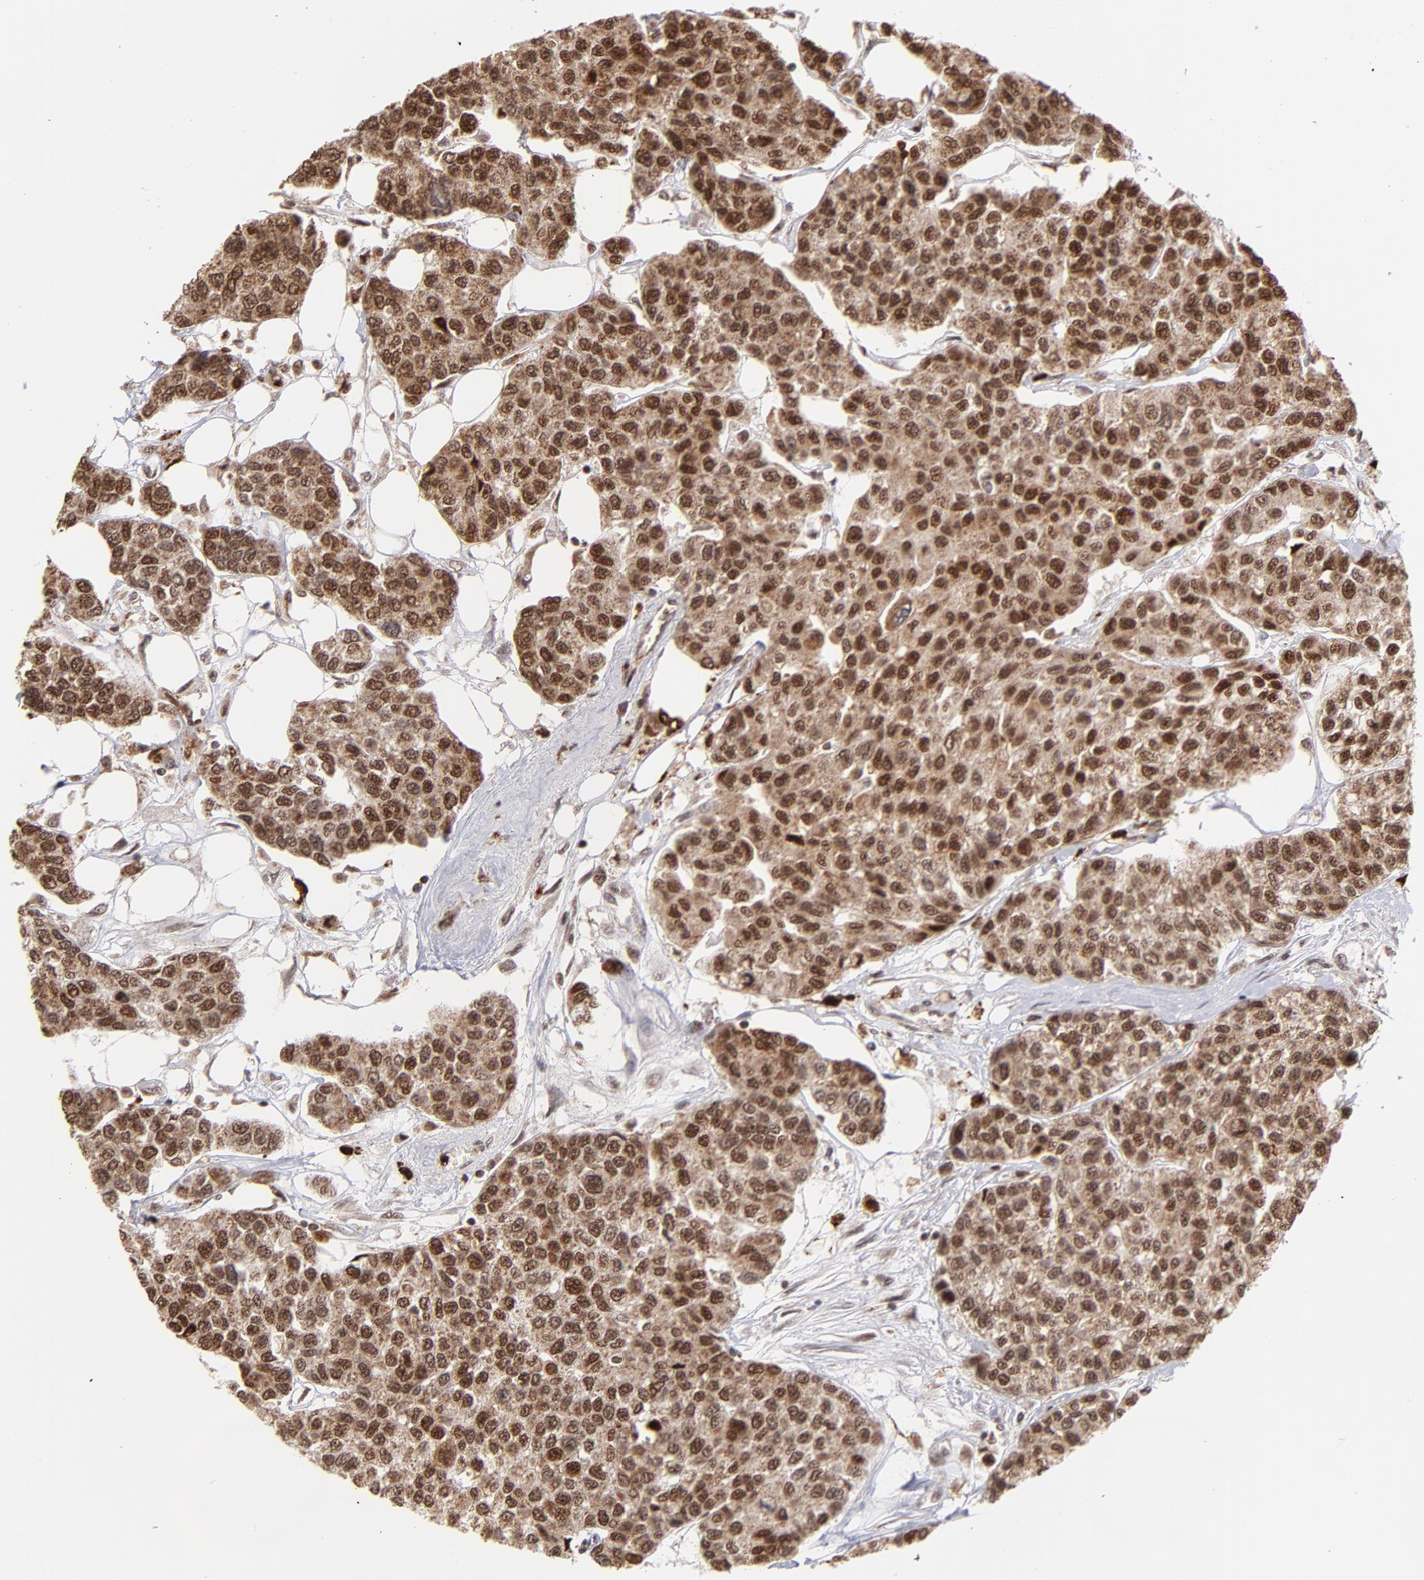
{"staining": {"intensity": "moderate", "quantity": ">75%", "location": "cytoplasmic/membranous,nuclear"}, "tissue": "breast cancer", "cell_type": "Tumor cells", "image_type": "cancer", "snomed": [{"axis": "morphology", "description": "Duct carcinoma"}, {"axis": "topography", "description": "Breast"}], "caption": "This histopathology image demonstrates breast intraductal carcinoma stained with immunohistochemistry to label a protein in brown. The cytoplasmic/membranous and nuclear of tumor cells show moderate positivity for the protein. Nuclei are counter-stained blue.", "gene": "ZFX", "patient": {"sex": "female", "age": 51}}